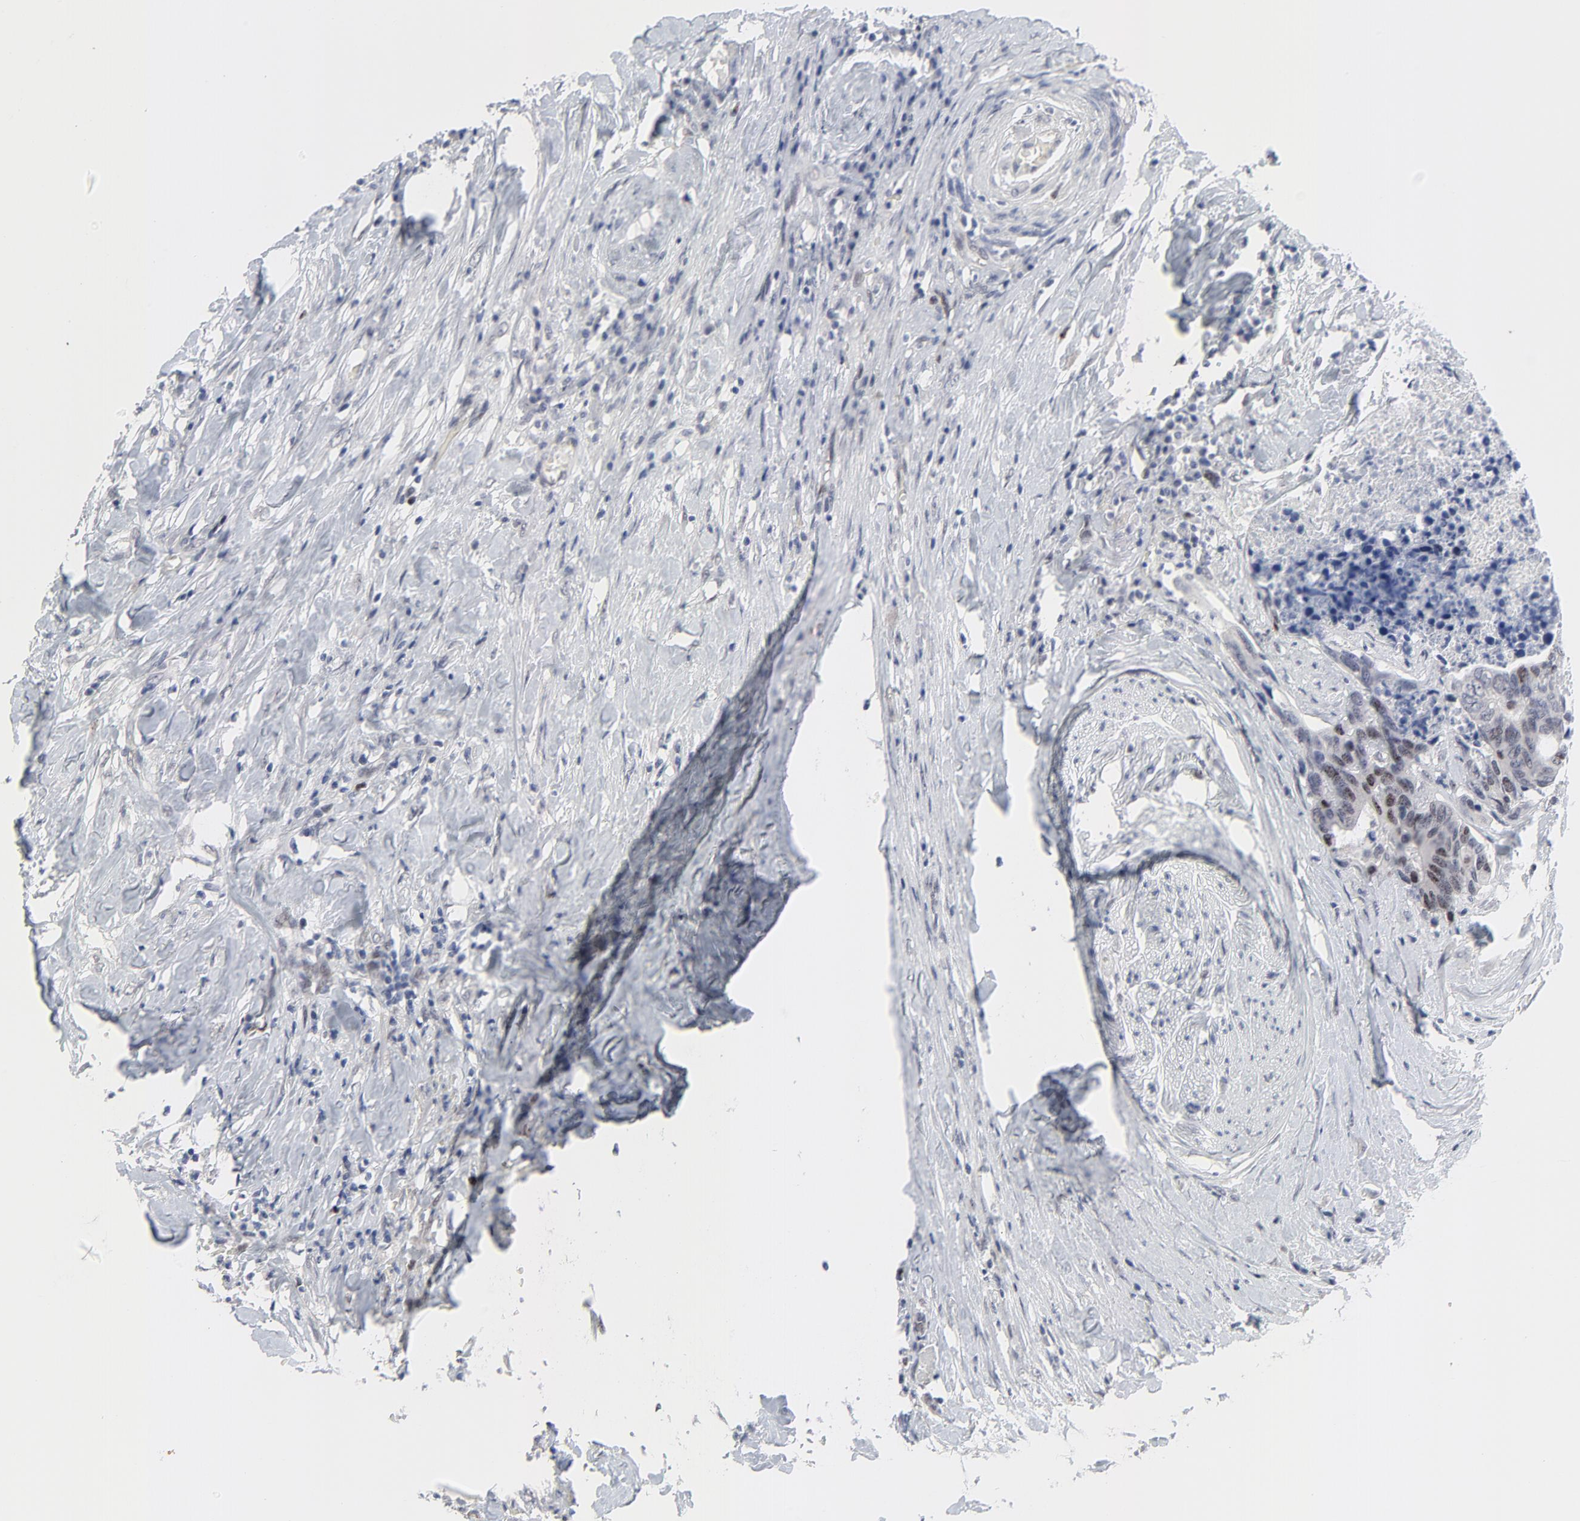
{"staining": {"intensity": "moderate", "quantity": "25%-75%", "location": "nuclear"}, "tissue": "colorectal cancer", "cell_type": "Tumor cells", "image_type": "cancer", "snomed": [{"axis": "morphology", "description": "Adenocarcinoma, NOS"}, {"axis": "topography", "description": "Rectum"}], "caption": "Tumor cells exhibit medium levels of moderate nuclear staining in approximately 25%-75% of cells in human colorectal adenocarcinoma. (IHC, brightfield microscopy, high magnification).", "gene": "ZNF589", "patient": {"sex": "male", "age": 55}}